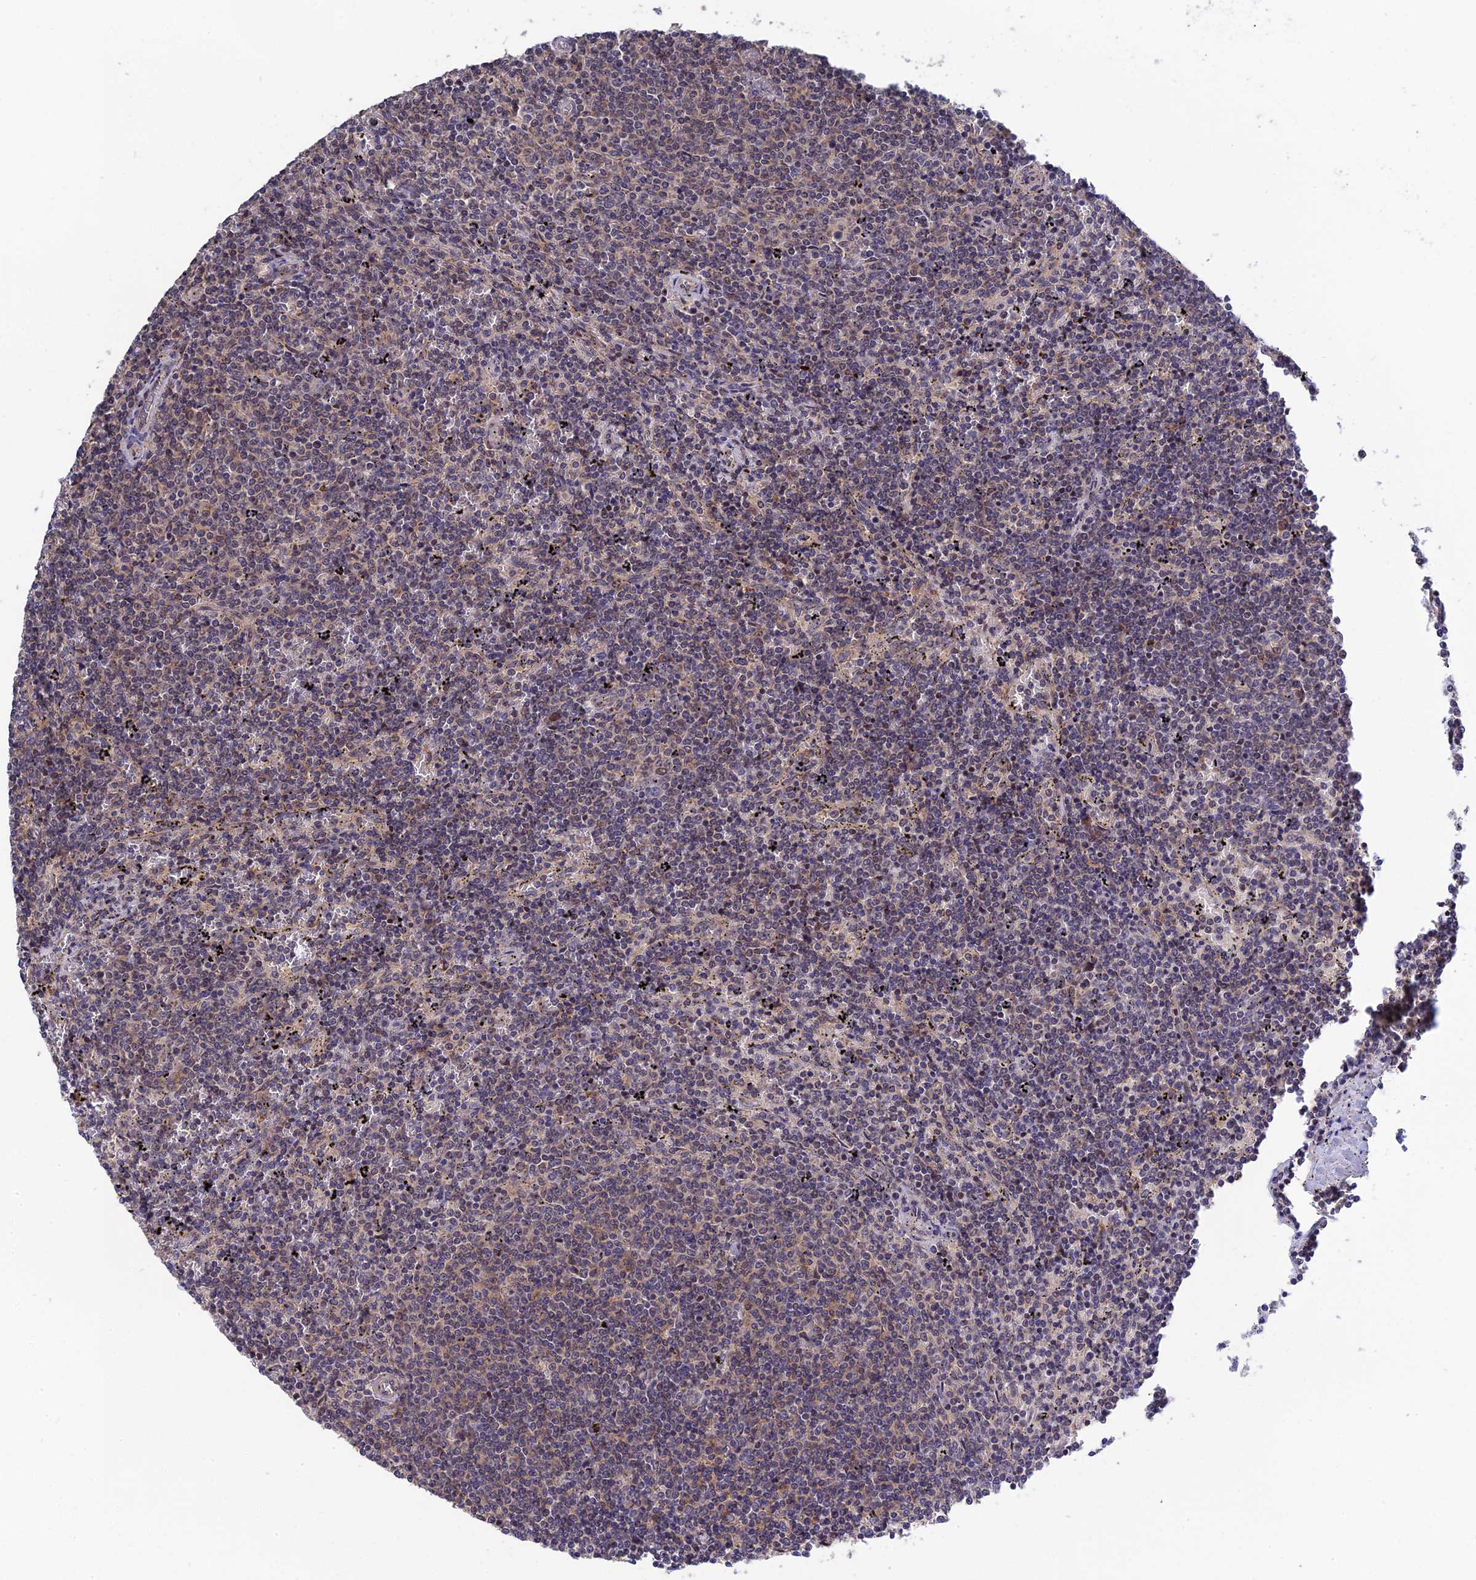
{"staining": {"intensity": "negative", "quantity": "none", "location": "none"}, "tissue": "lymphoma", "cell_type": "Tumor cells", "image_type": "cancer", "snomed": [{"axis": "morphology", "description": "Malignant lymphoma, non-Hodgkin's type, Low grade"}, {"axis": "topography", "description": "Spleen"}], "caption": "Low-grade malignant lymphoma, non-Hodgkin's type was stained to show a protein in brown. There is no significant positivity in tumor cells.", "gene": "CRACD", "patient": {"sex": "female", "age": 50}}